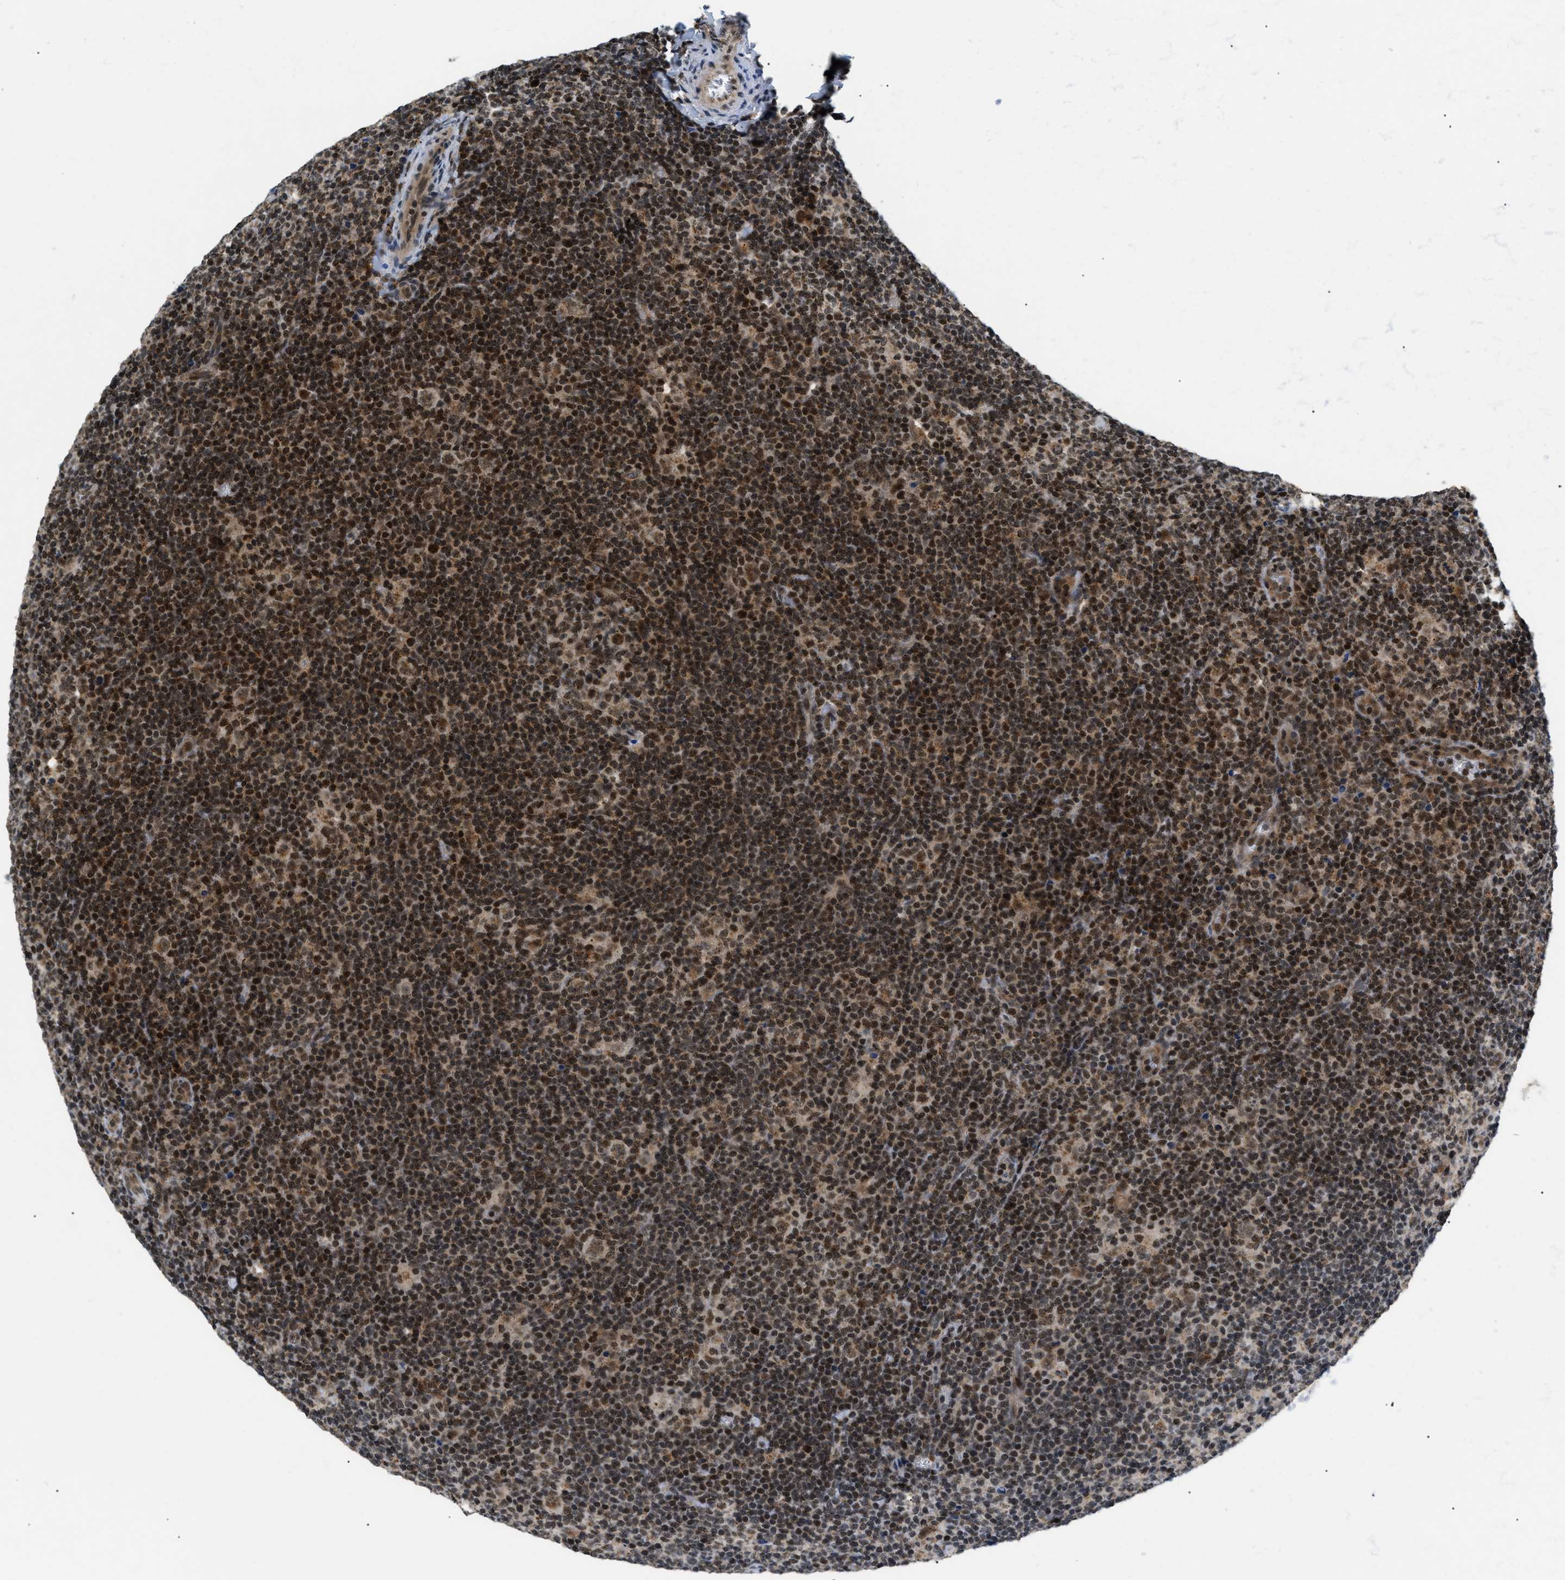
{"staining": {"intensity": "weak", "quantity": "25%-75%", "location": "nuclear"}, "tissue": "lymphoma", "cell_type": "Tumor cells", "image_type": "cancer", "snomed": [{"axis": "morphology", "description": "Hodgkin's disease, NOS"}, {"axis": "topography", "description": "Lymph node"}], "caption": "Immunohistochemistry (DAB) staining of human Hodgkin's disease displays weak nuclear protein staining in about 25%-75% of tumor cells.", "gene": "ZBTB11", "patient": {"sex": "female", "age": 57}}